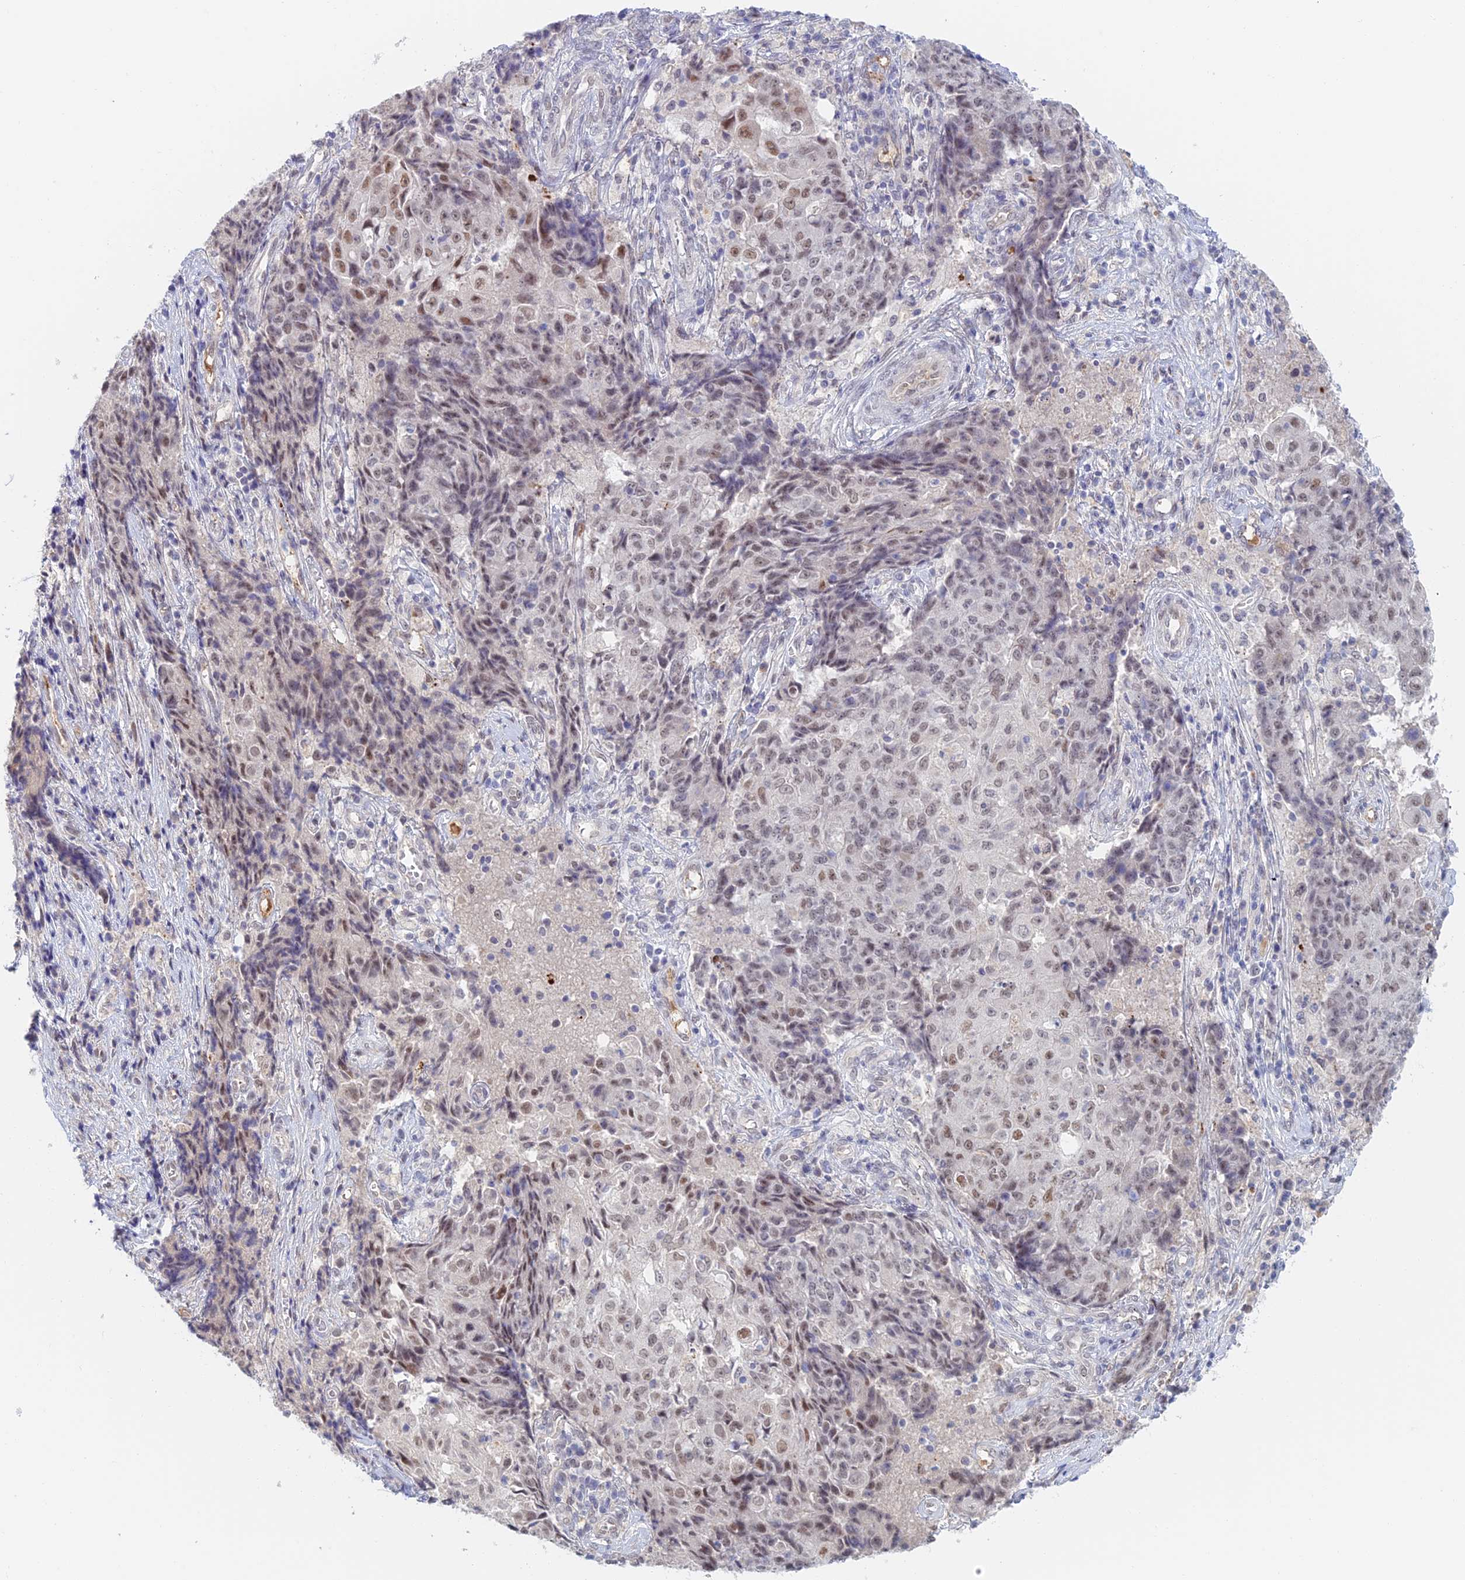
{"staining": {"intensity": "weak", "quantity": ">75%", "location": "nuclear"}, "tissue": "ovarian cancer", "cell_type": "Tumor cells", "image_type": "cancer", "snomed": [{"axis": "morphology", "description": "Carcinoma, endometroid"}, {"axis": "topography", "description": "Ovary"}], "caption": "The micrograph exhibits staining of ovarian cancer, revealing weak nuclear protein expression (brown color) within tumor cells.", "gene": "ZUP1", "patient": {"sex": "female", "age": 42}}